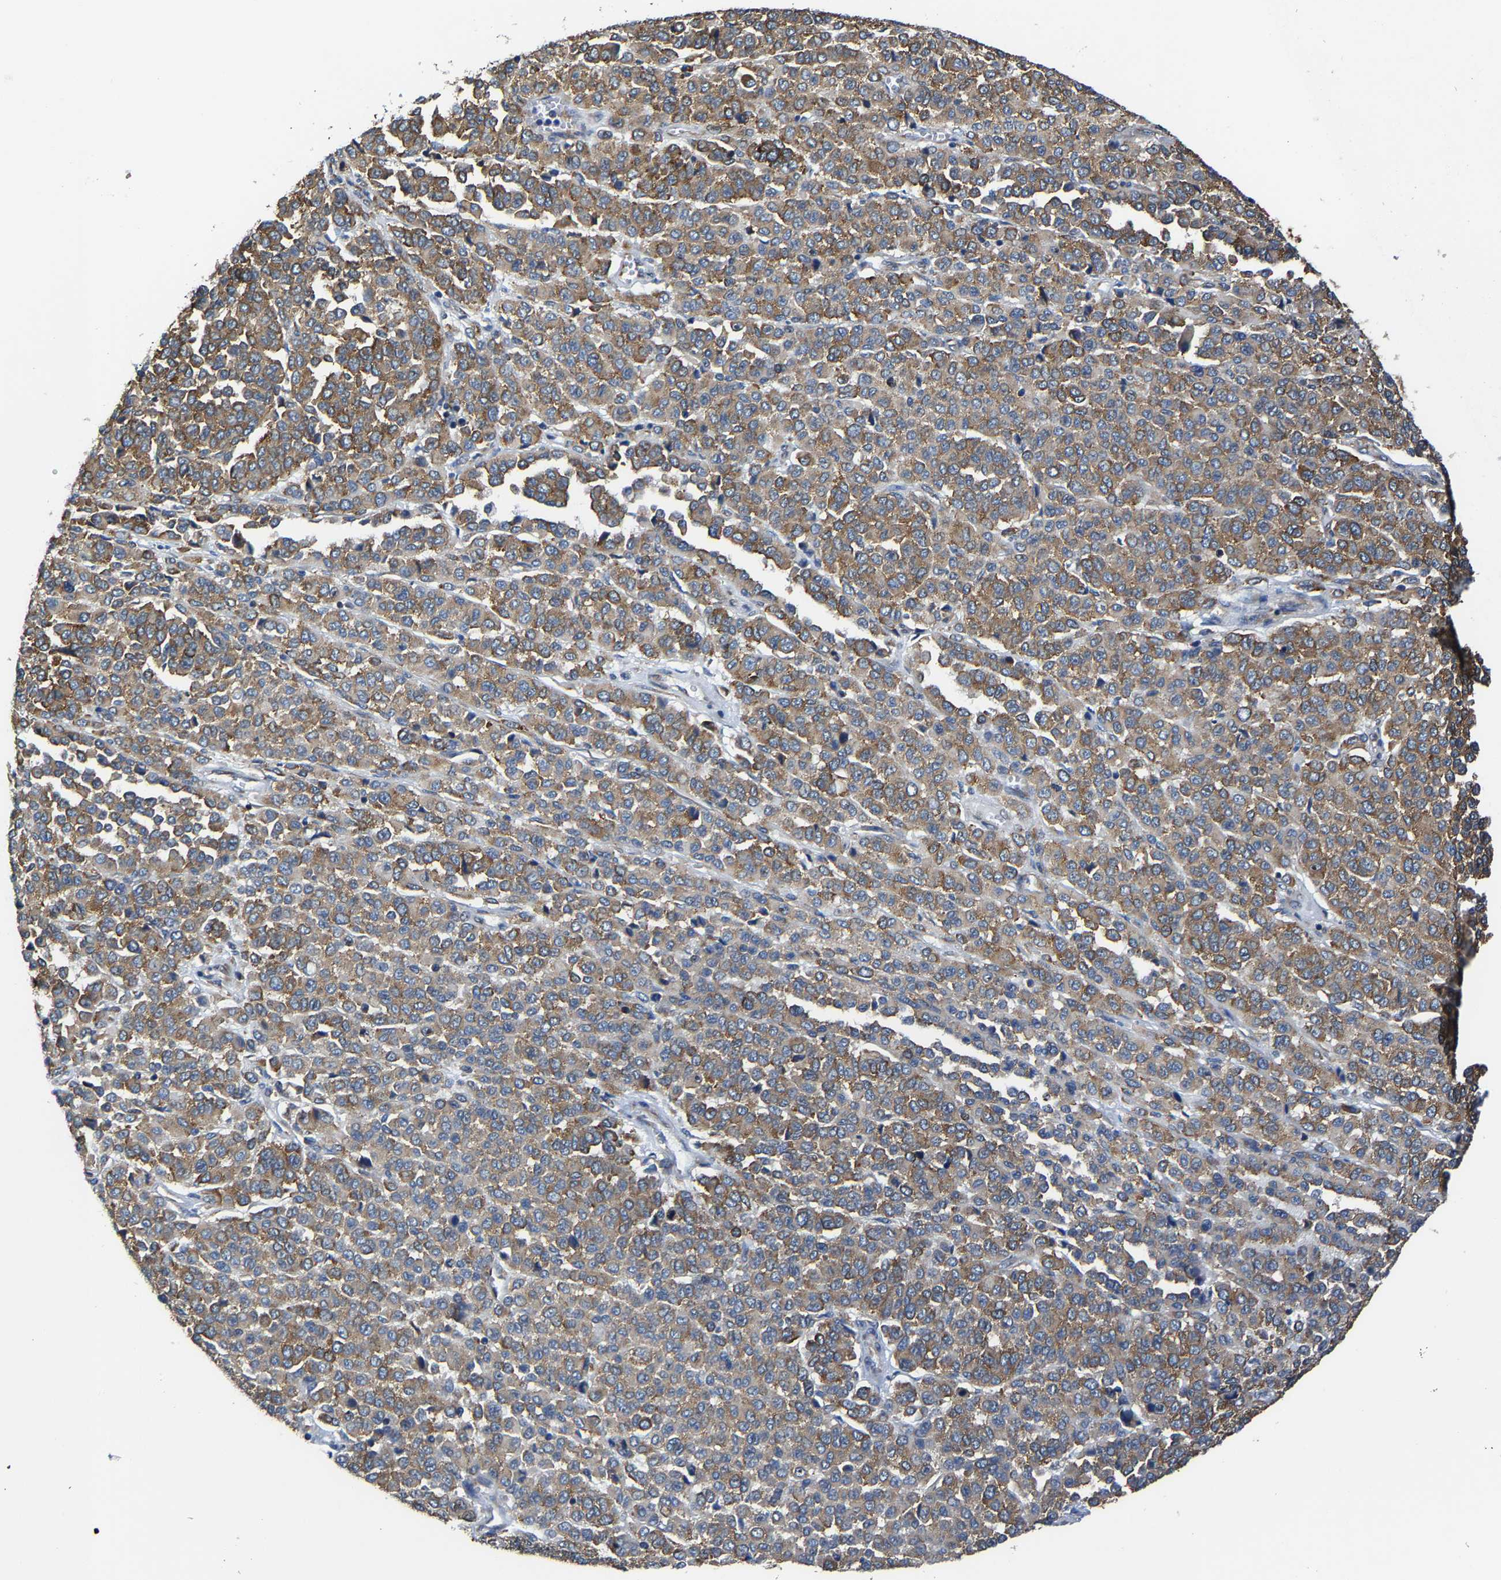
{"staining": {"intensity": "moderate", "quantity": ">75%", "location": "cytoplasmic/membranous"}, "tissue": "melanoma", "cell_type": "Tumor cells", "image_type": "cancer", "snomed": [{"axis": "morphology", "description": "Malignant melanoma, Metastatic site"}, {"axis": "topography", "description": "Pancreas"}], "caption": "Immunohistochemical staining of human melanoma demonstrates medium levels of moderate cytoplasmic/membranous protein staining in approximately >75% of tumor cells.", "gene": "G3BP2", "patient": {"sex": "female", "age": 30}}